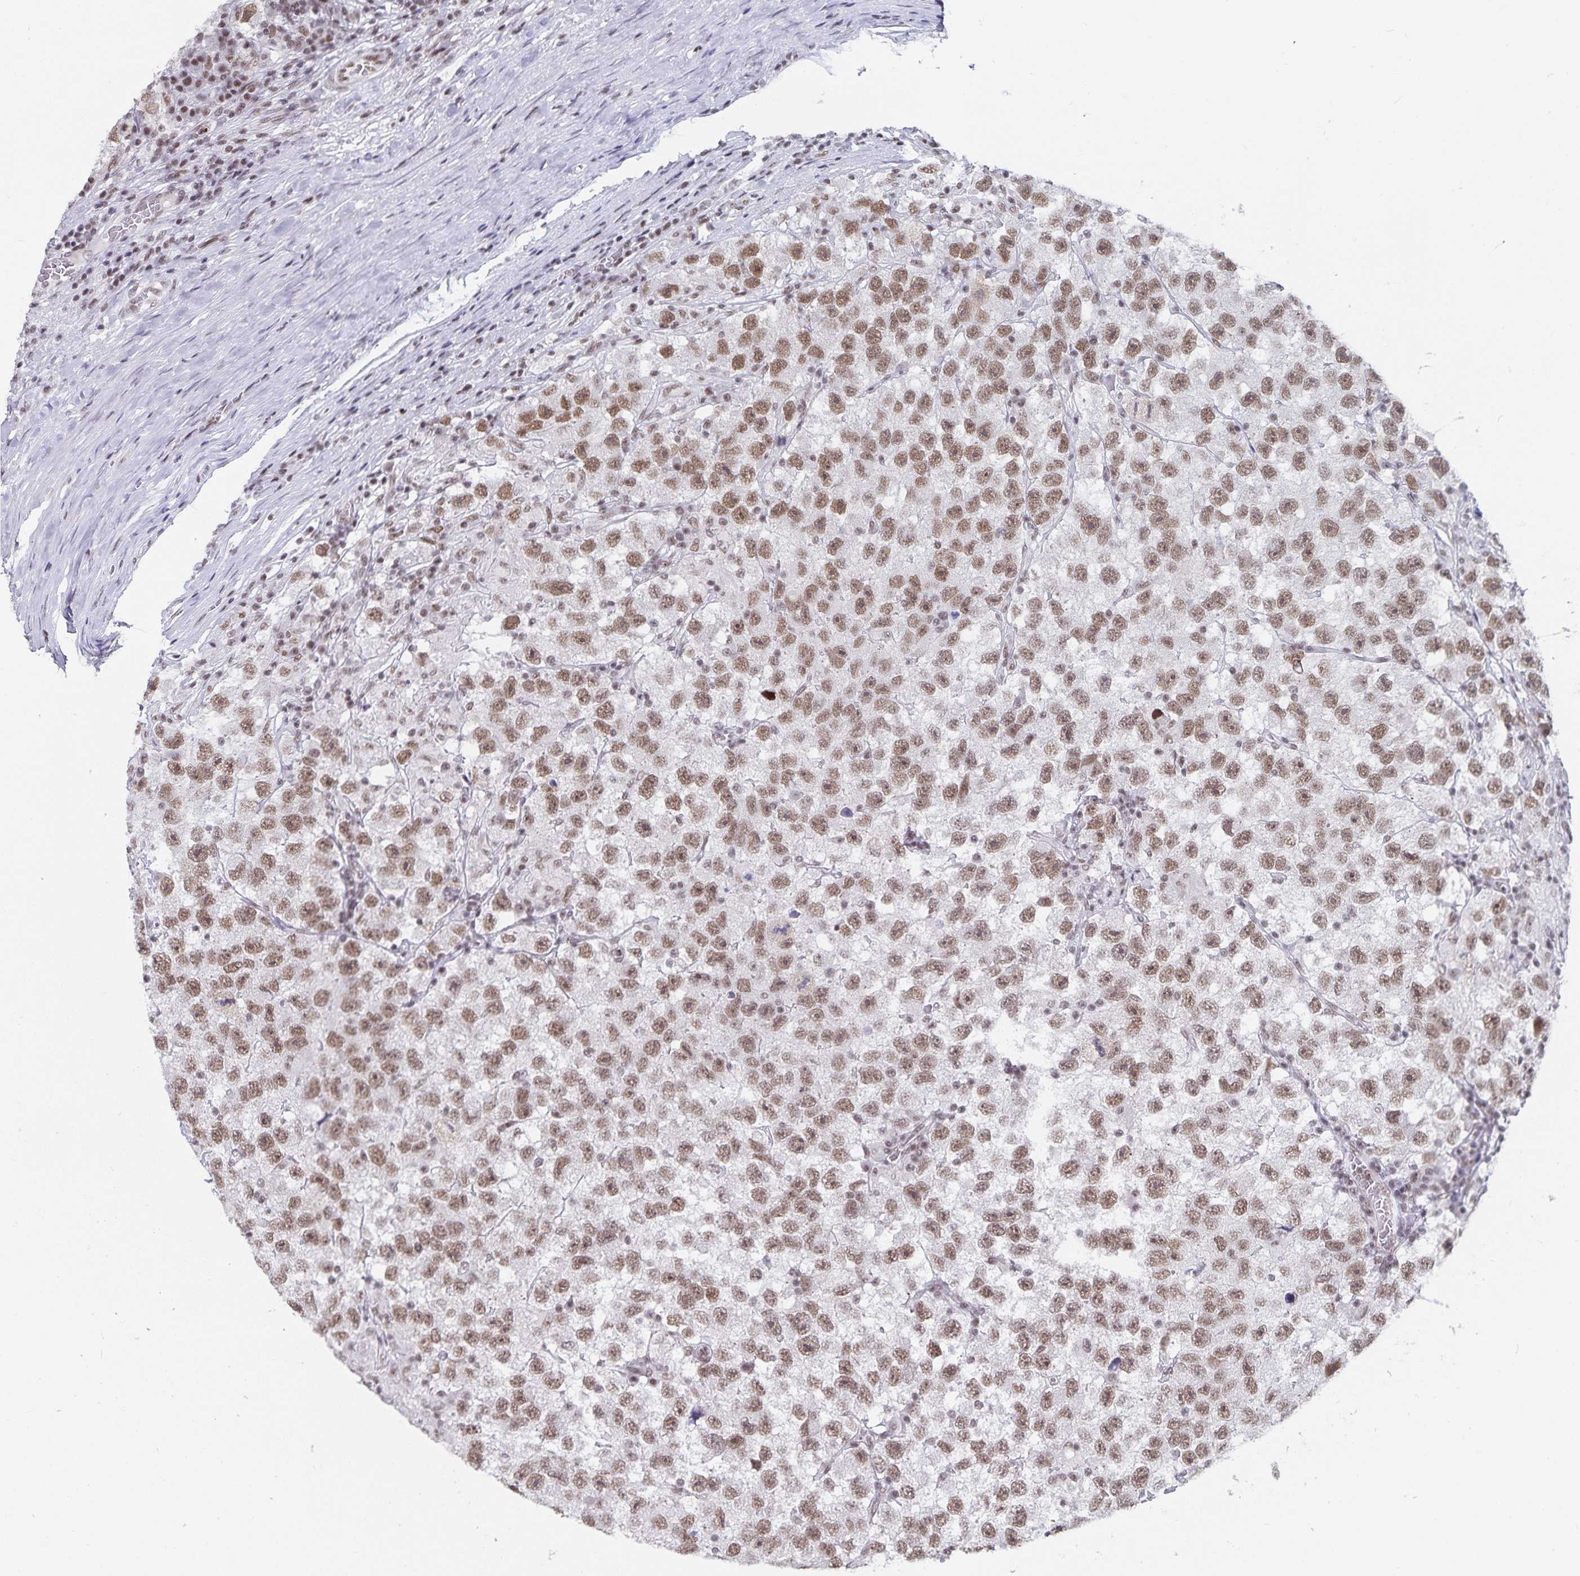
{"staining": {"intensity": "moderate", "quantity": ">75%", "location": "nuclear"}, "tissue": "testis cancer", "cell_type": "Tumor cells", "image_type": "cancer", "snomed": [{"axis": "morphology", "description": "Seminoma, NOS"}, {"axis": "topography", "description": "Testis"}], "caption": "Immunohistochemistry (IHC) staining of testis seminoma, which demonstrates medium levels of moderate nuclear staining in approximately >75% of tumor cells indicating moderate nuclear protein staining. The staining was performed using DAB (brown) for protein detection and nuclei were counterstained in hematoxylin (blue).", "gene": "PBX2", "patient": {"sex": "male", "age": 26}}